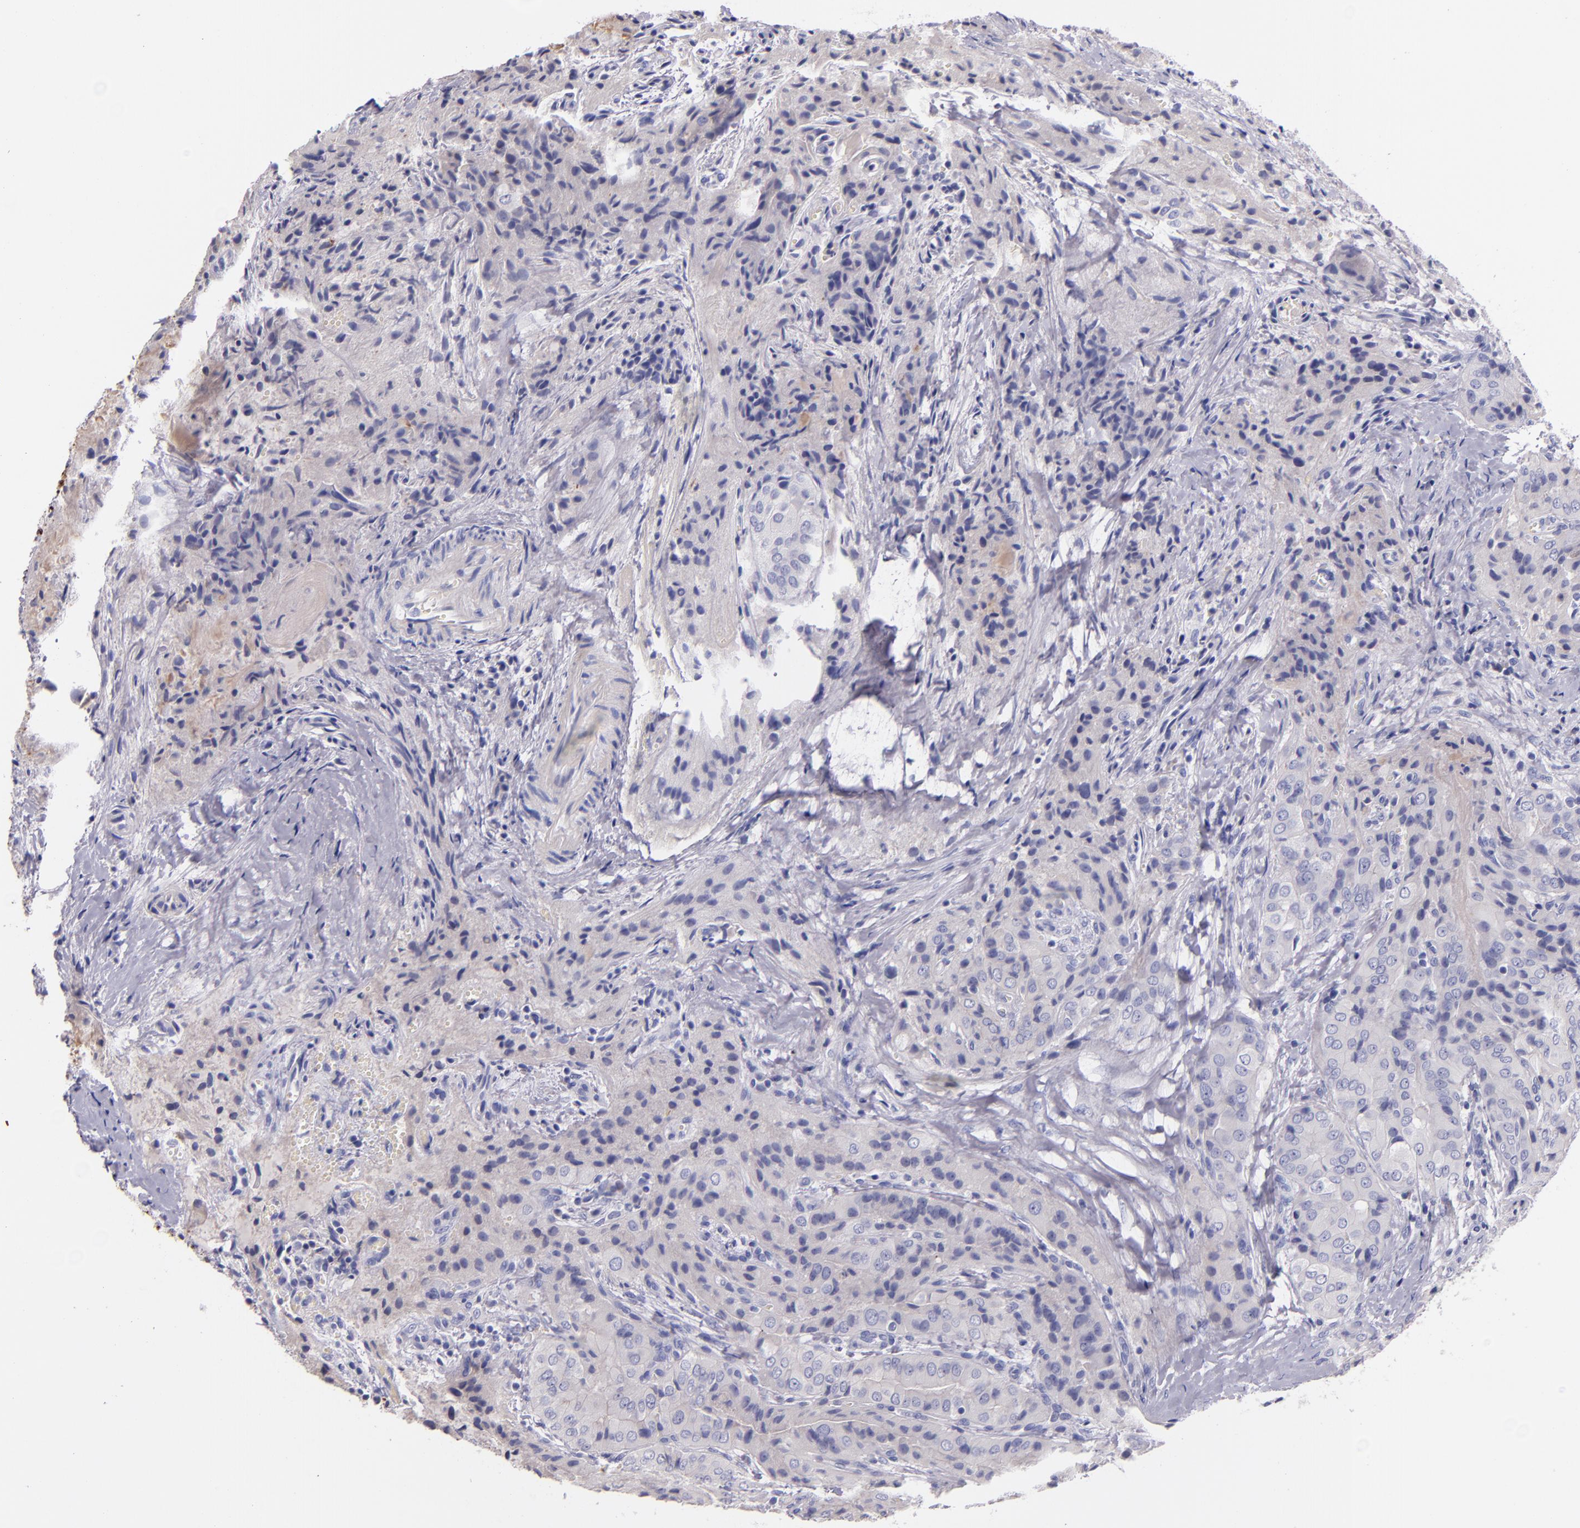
{"staining": {"intensity": "weak", "quantity": "25%-75%", "location": "cytoplasmic/membranous"}, "tissue": "thyroid cancer", "cell_type": "Tumor cells", "image_type": "cancer", "snomed": [{"axis": "morphology", "description": "Papillary adenocarcinoma, NOS"}, {"axis": "topography", "description": "Thyroid gland"}], "caption": "Immunohistochemical staining of human thyroid cancer exhibits low levels of weak cytoplasmic/membranous protein staining in approximately 25%-75% of tumor cells. (brown staining indicates protein expression, while blue staining denotes nuclei).", "gene": "KNG1", "patient": {"sex": "female", "age": 71}}